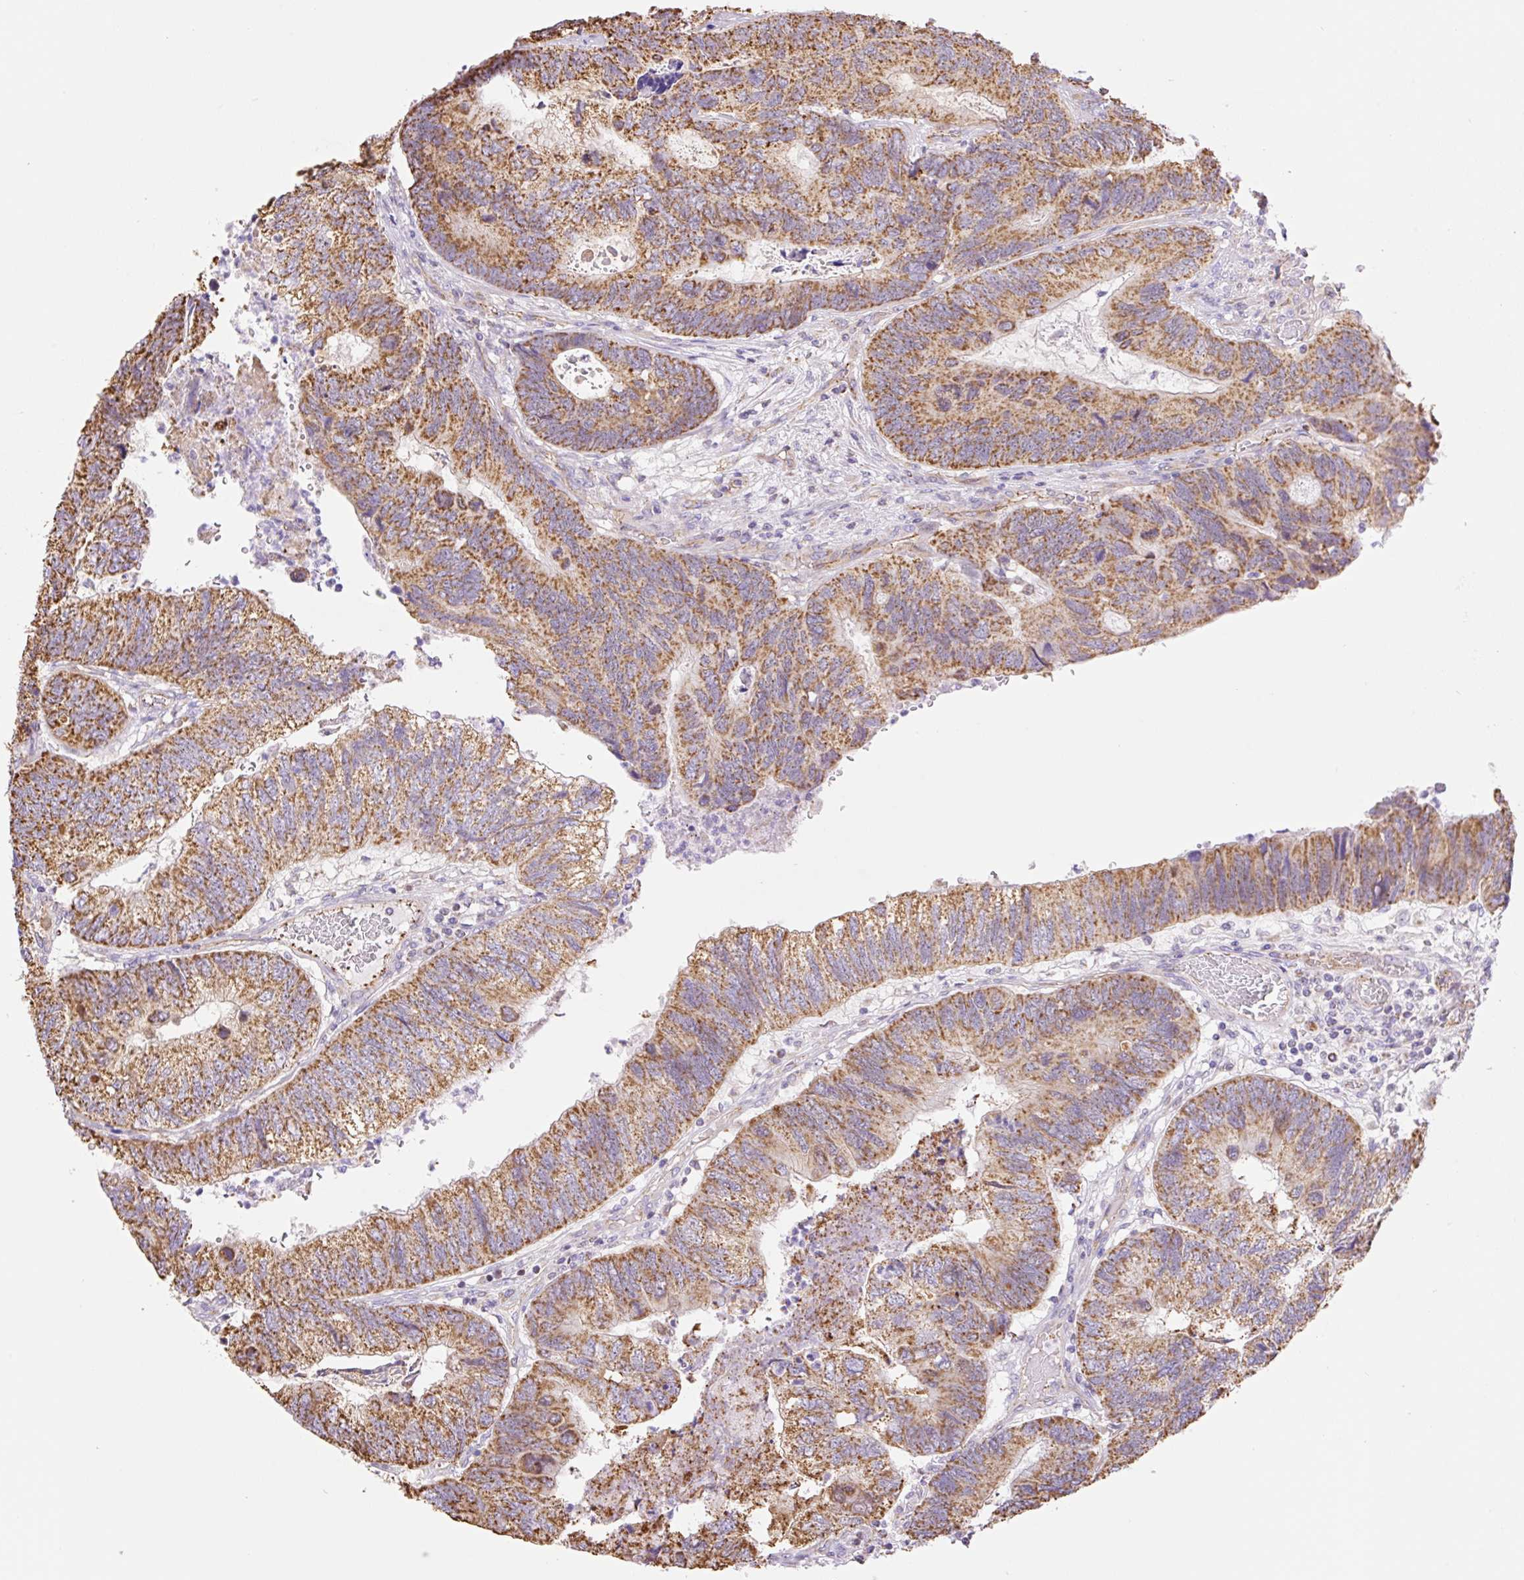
{"staining": {"intensity": "moderate", "quantity": ">75%", "location": "cytoplasmic/membranous"}, "tissue": "colorectal cancer", "cell_type": "Tumor cells", "image_type": "cancer", "snomed": [{"axis": "morphology", "description": "Adenocarcinoma, NOS"}, {"axis": "topography", "description": "Colon"}], "caption": "Colorectal cancer (adenocarcinoma) tissue reveals moderate cytoplasmic/membranous expression in about >75% of tumor cells, visualized by immunohistochemistry.", "gene": "ESAM", "patient": {"sex": "female", "age": 67}}